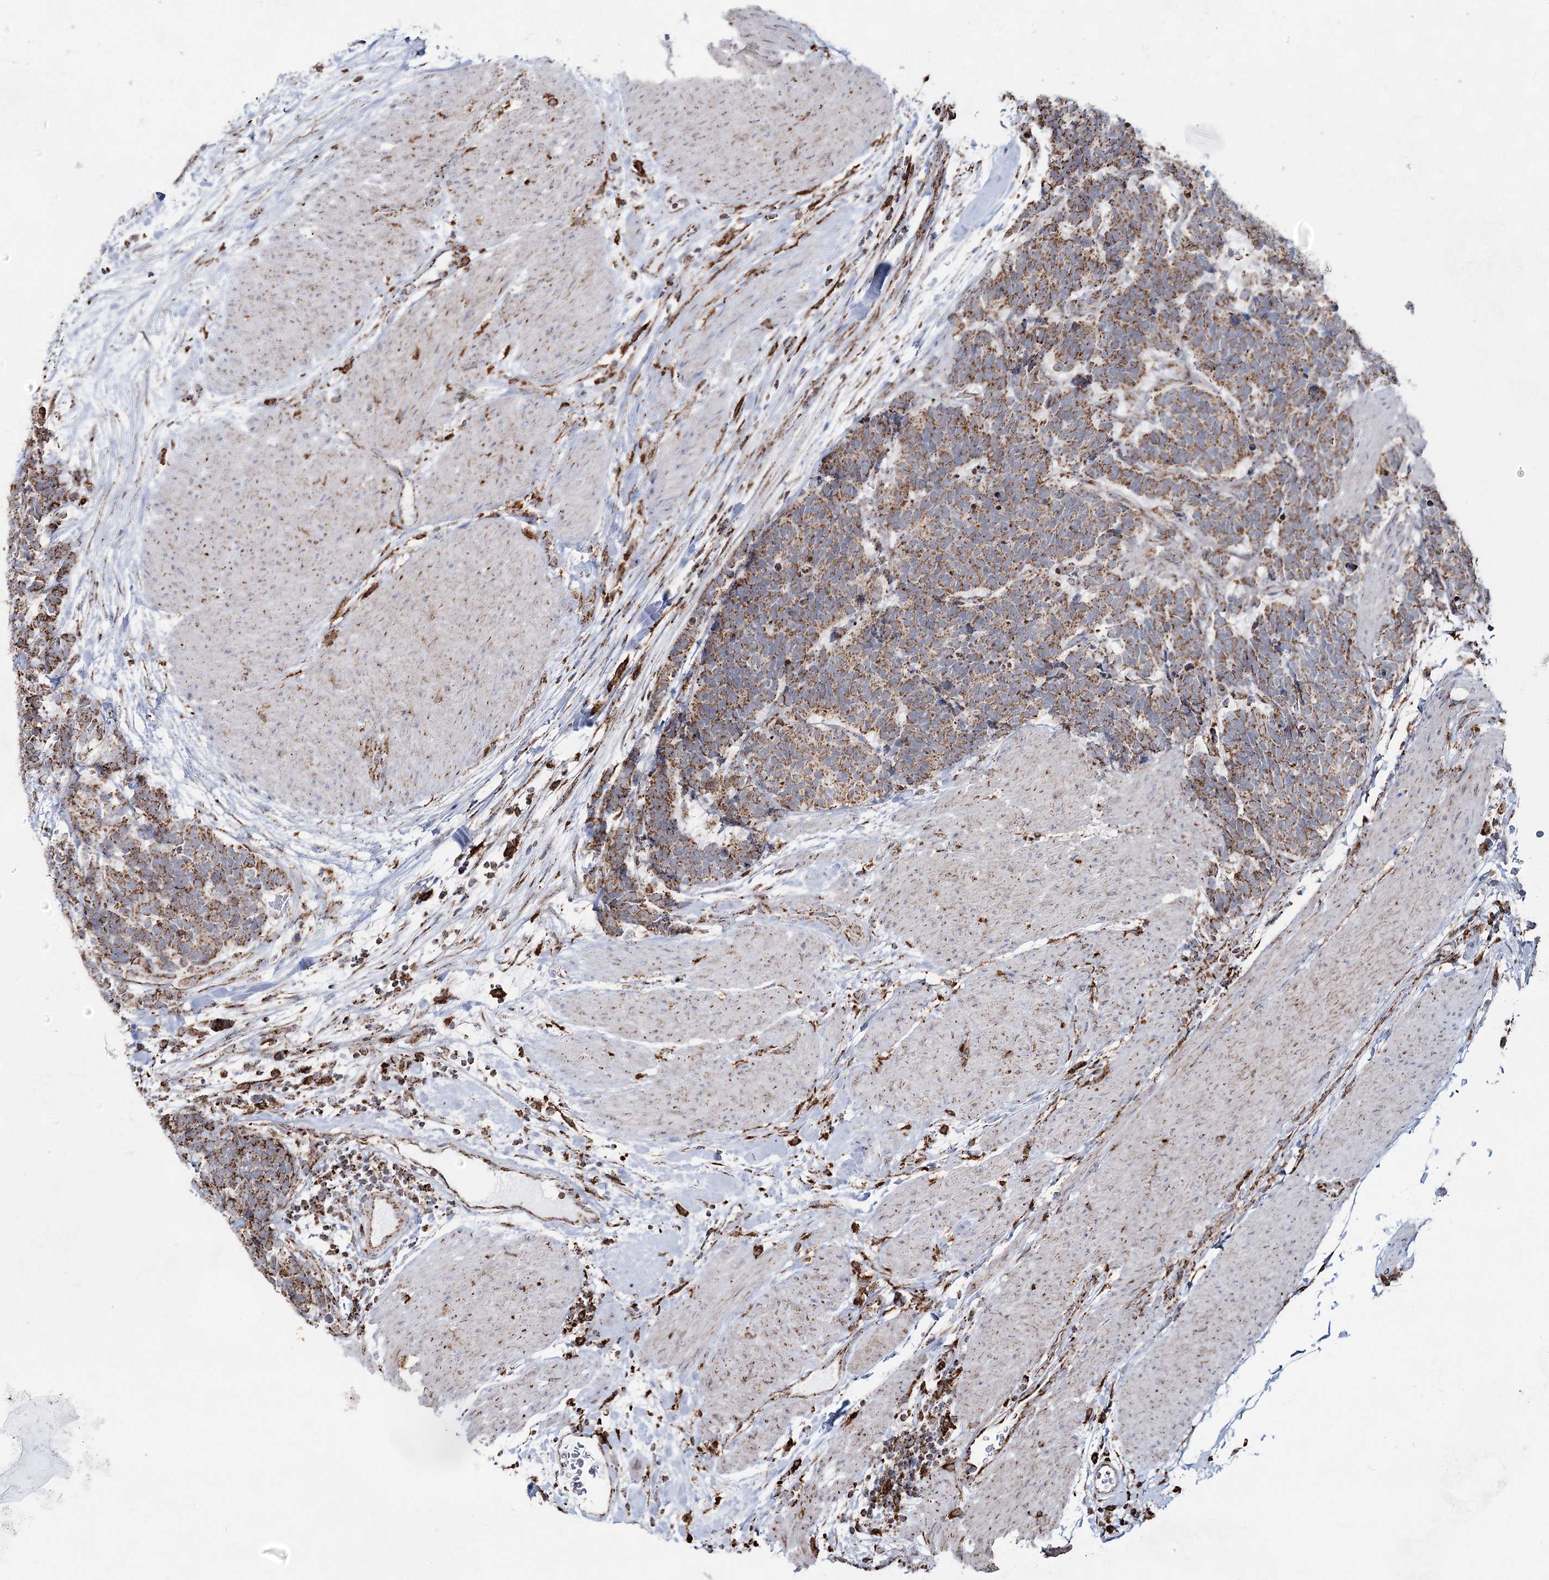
{"staining": {"intensity": "moderate", "quantity": ">75%", "location": "cytoplasmic/membranous"}, "tissue": "carcinoid", "cell_type": "Tumor cells", "image_type": "cancer", "snomed": [{"axis": "morphology", "description": "Carcinoma, NOS"}, {"axis": "morphology", "description": "Carcinoid, malignant, NOS"}, {"axis": "topography", "description": "Urinary bladder"}], "caption": "Immunohistochemical staining of human carcinoma reveals medium levels of moderate cytoplasmic/membranous protein positivity in about >75% of tumor cells.", "gene": "CWF19L1", "patient": {"sex": "male", "age": 57}}